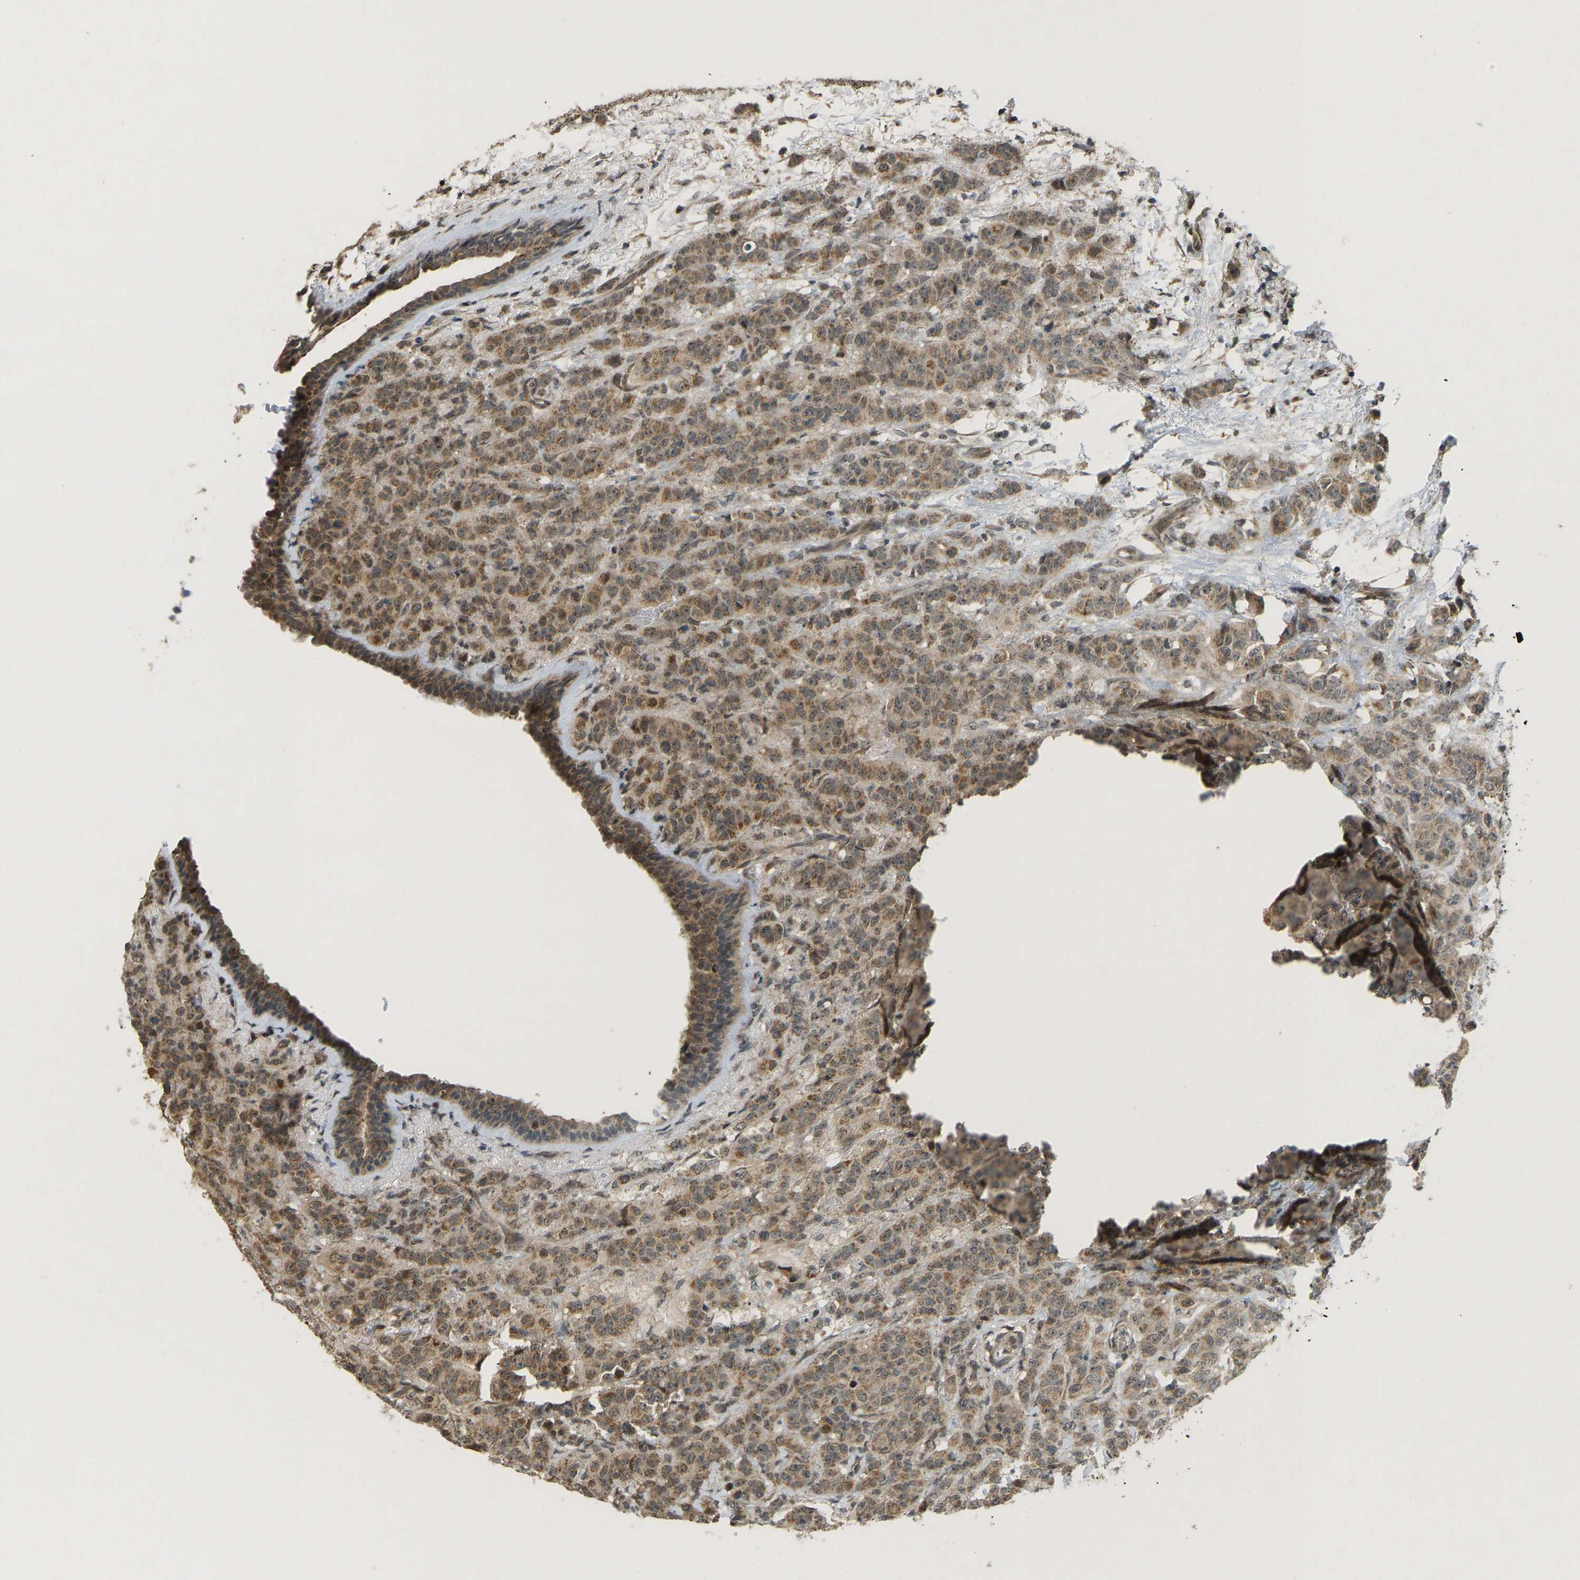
{"staining": {"intensity": "moderate", "quantity": ">75%", "location": "cytoplasmic/membranous"}, "tissue": "breast cancer", "cell_type": "Tumor cells", "image_type": "cancer", "snomed": [{"axis": "morphology", "description": "Normal tissue, NOS"}, {"axis": "morphology", "description": "Duct carcinoma"}, {"axis": "topography", "description": "Breast"}], "caption": "This image displays immunohistochemistry staining of breast cancer (intraductal carcinoma), with medium moderate cytoplasmic/membranous staining in about >75% of tumor cells.", "gene": "ACADS", "patient": {"sex": "female", "age": 40}}